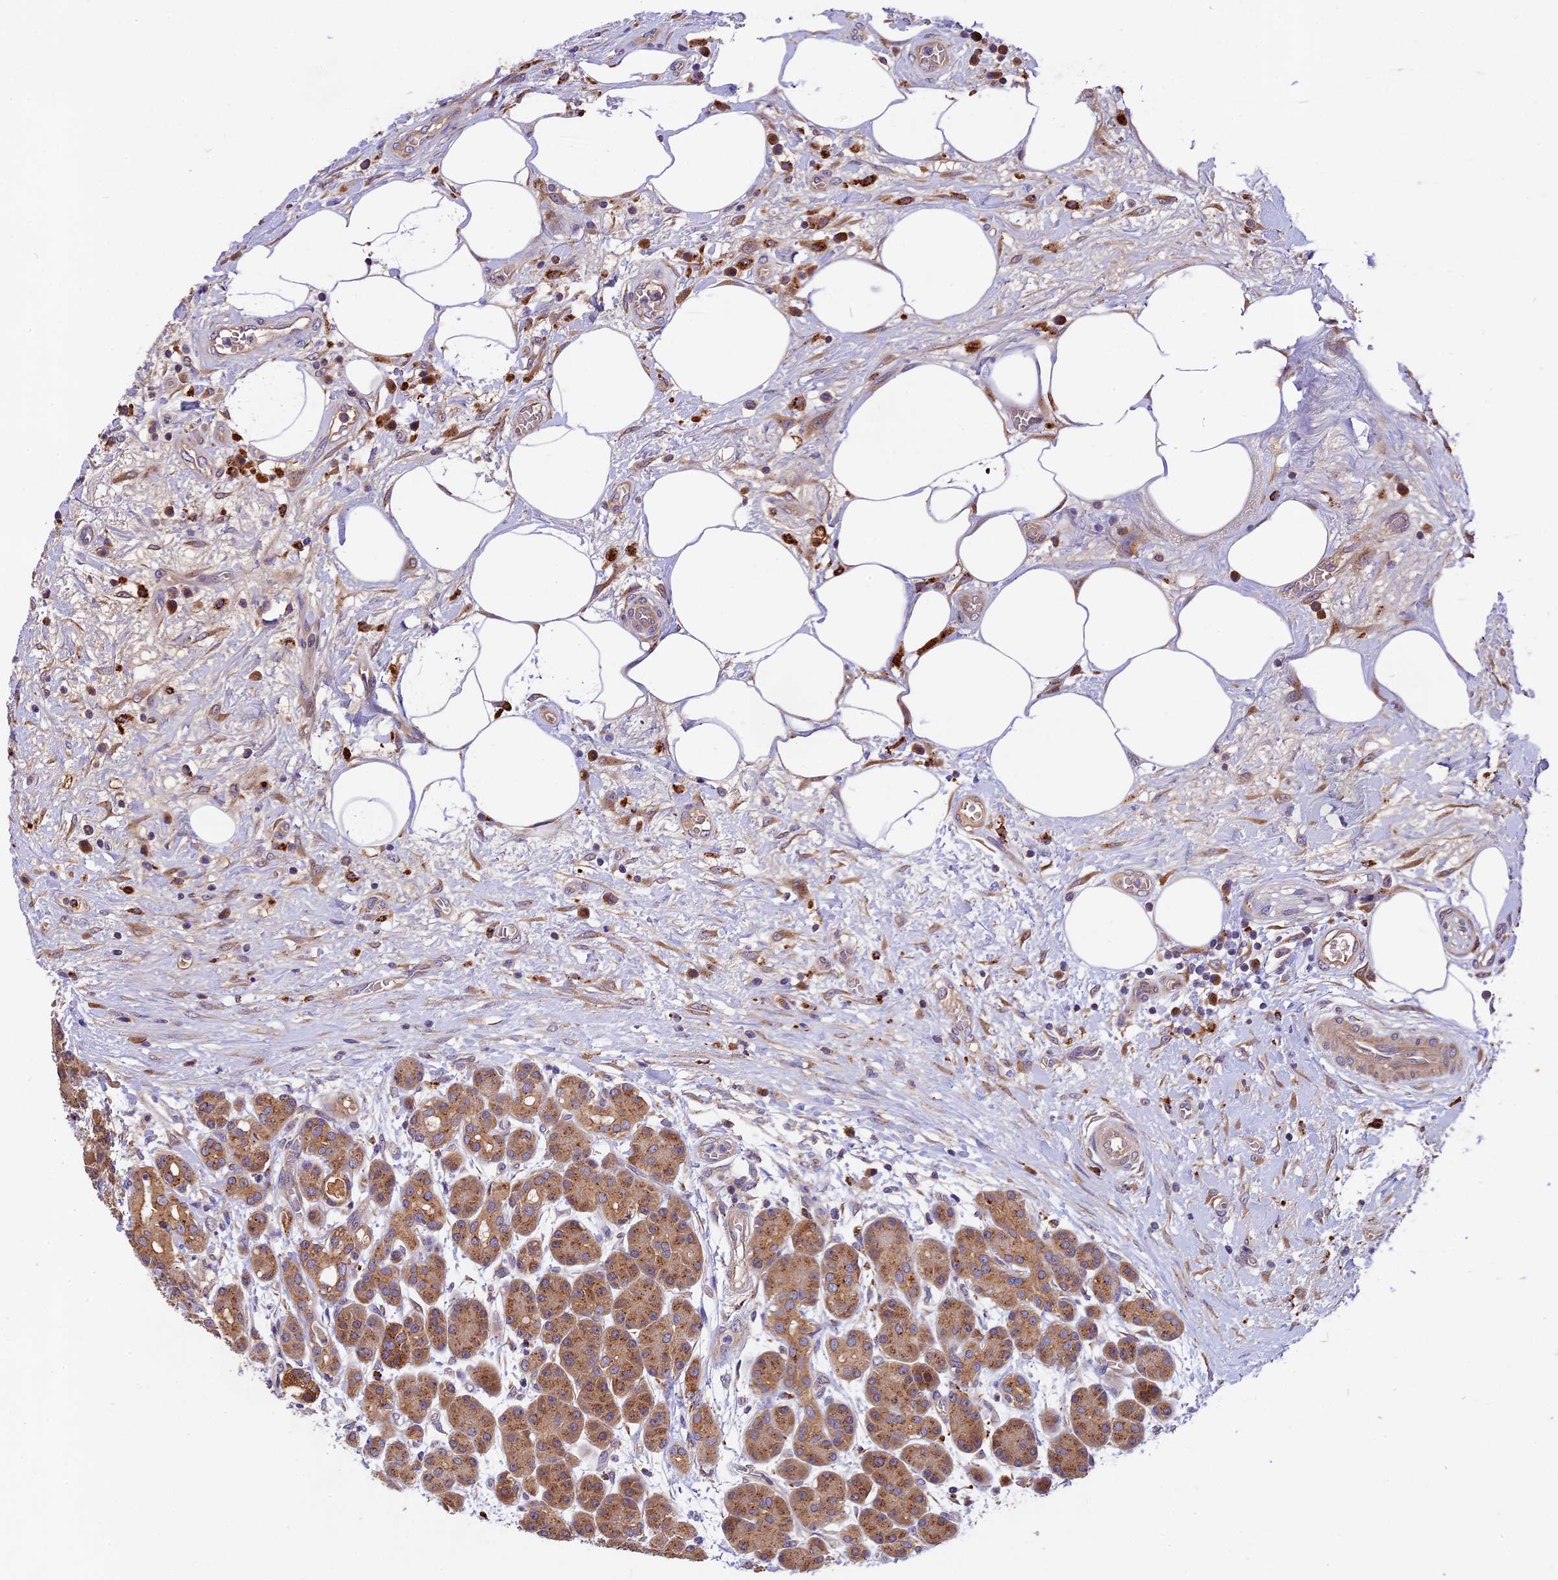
{"staining": {"intensity": "strong", "quantity": ">75%", "location": "cytoplasmic/membranous"}, "tissue": "pancreas", "cell_type": "Exocrine glandular cells", "image_type": "normal", "snomed": [{"axis": "morphology", "description": "Normal tissue, NOS"}, {"axis": "topography", "description": "Pancreas"}], "caption": "Protein staining reveals strong cytoplasmic/membranous expression in approximately >75% of exocrine glandular cells in normal pancreas.", "gene": "COPE", "patient": {"sex": "male", "age": 63}}